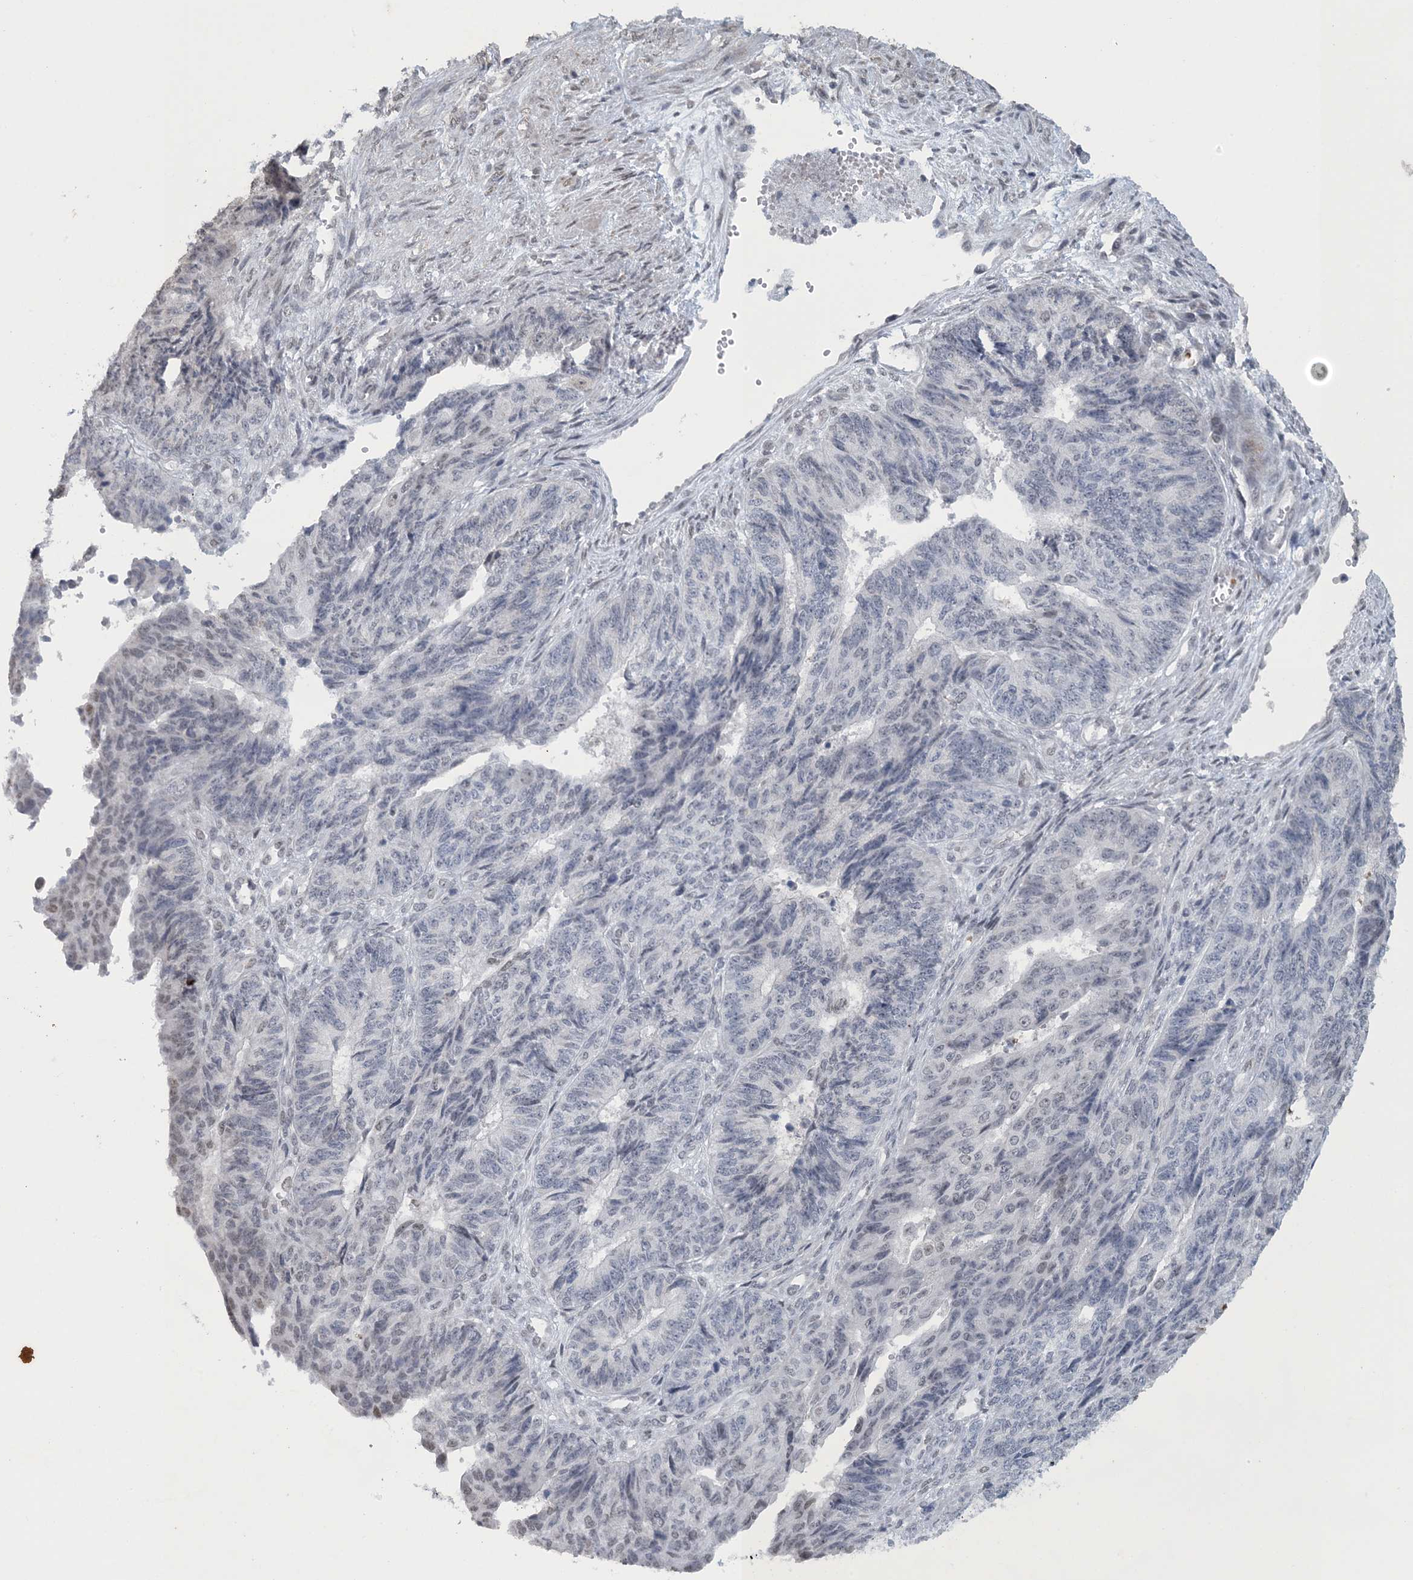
{"staining": {"intensity": "negative", "quantity": "none", "location": "none"}, "tissue": "endometrial cancer", "cell_type": "Tumor cells", "image_type": "cancer", "snomed": [{"axis": "morphology", "description": "Adenocarcinoma, NOS"}, {"axis": "topography", "description": "Endometrium"}], "caption": "The histopathology image displays no significant positivity in tumor cells of endometrial adenocarcinoma.", "gene": "MBD2", "patient": {"sex": "female", "age": 32}}